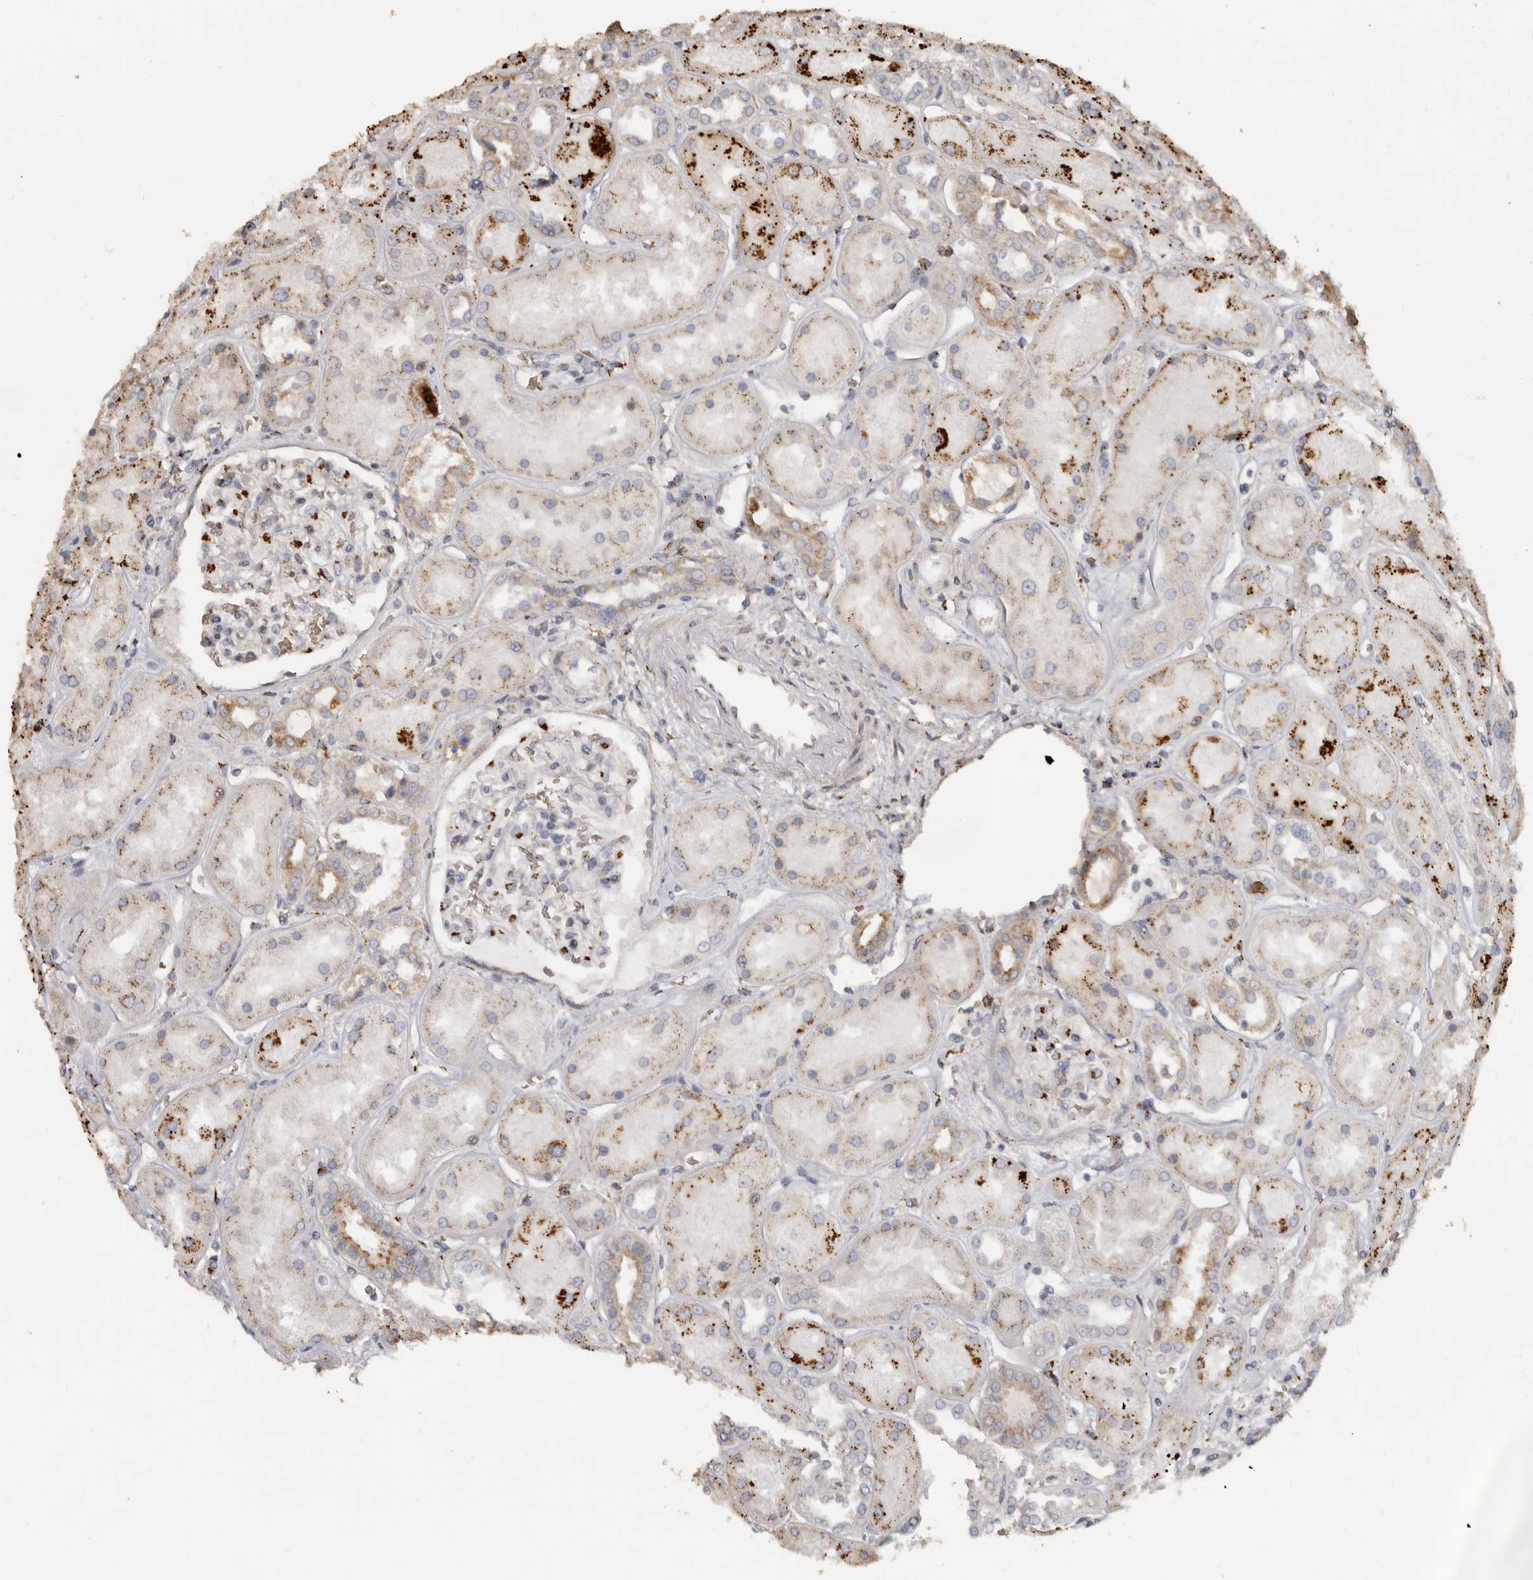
{"staining": {"intensity": "strong", "quantity": "25%-75%", "location": "cytoplasmic/membranous"}, "tissue": "kidney", "cell_type": "Cells in glomeruli", "image_type": "normal", "snomed": [{"axis": "morphology", "description": "Normal tissue, NOS"}, {"axis": "topography", "description": "Kidney"}], "caption": "The histopathology image shows a brown stain indicating the presence of a protein in the cytoplasmic/membranous of cells in glomeruli in kidney. (Stains: DAB in brown, nuclei in blue, Microscopy: brightfield microscopy at high magnification).", "gene": "ENTREP1", "patient": {"sex": "male", "age": 70}}